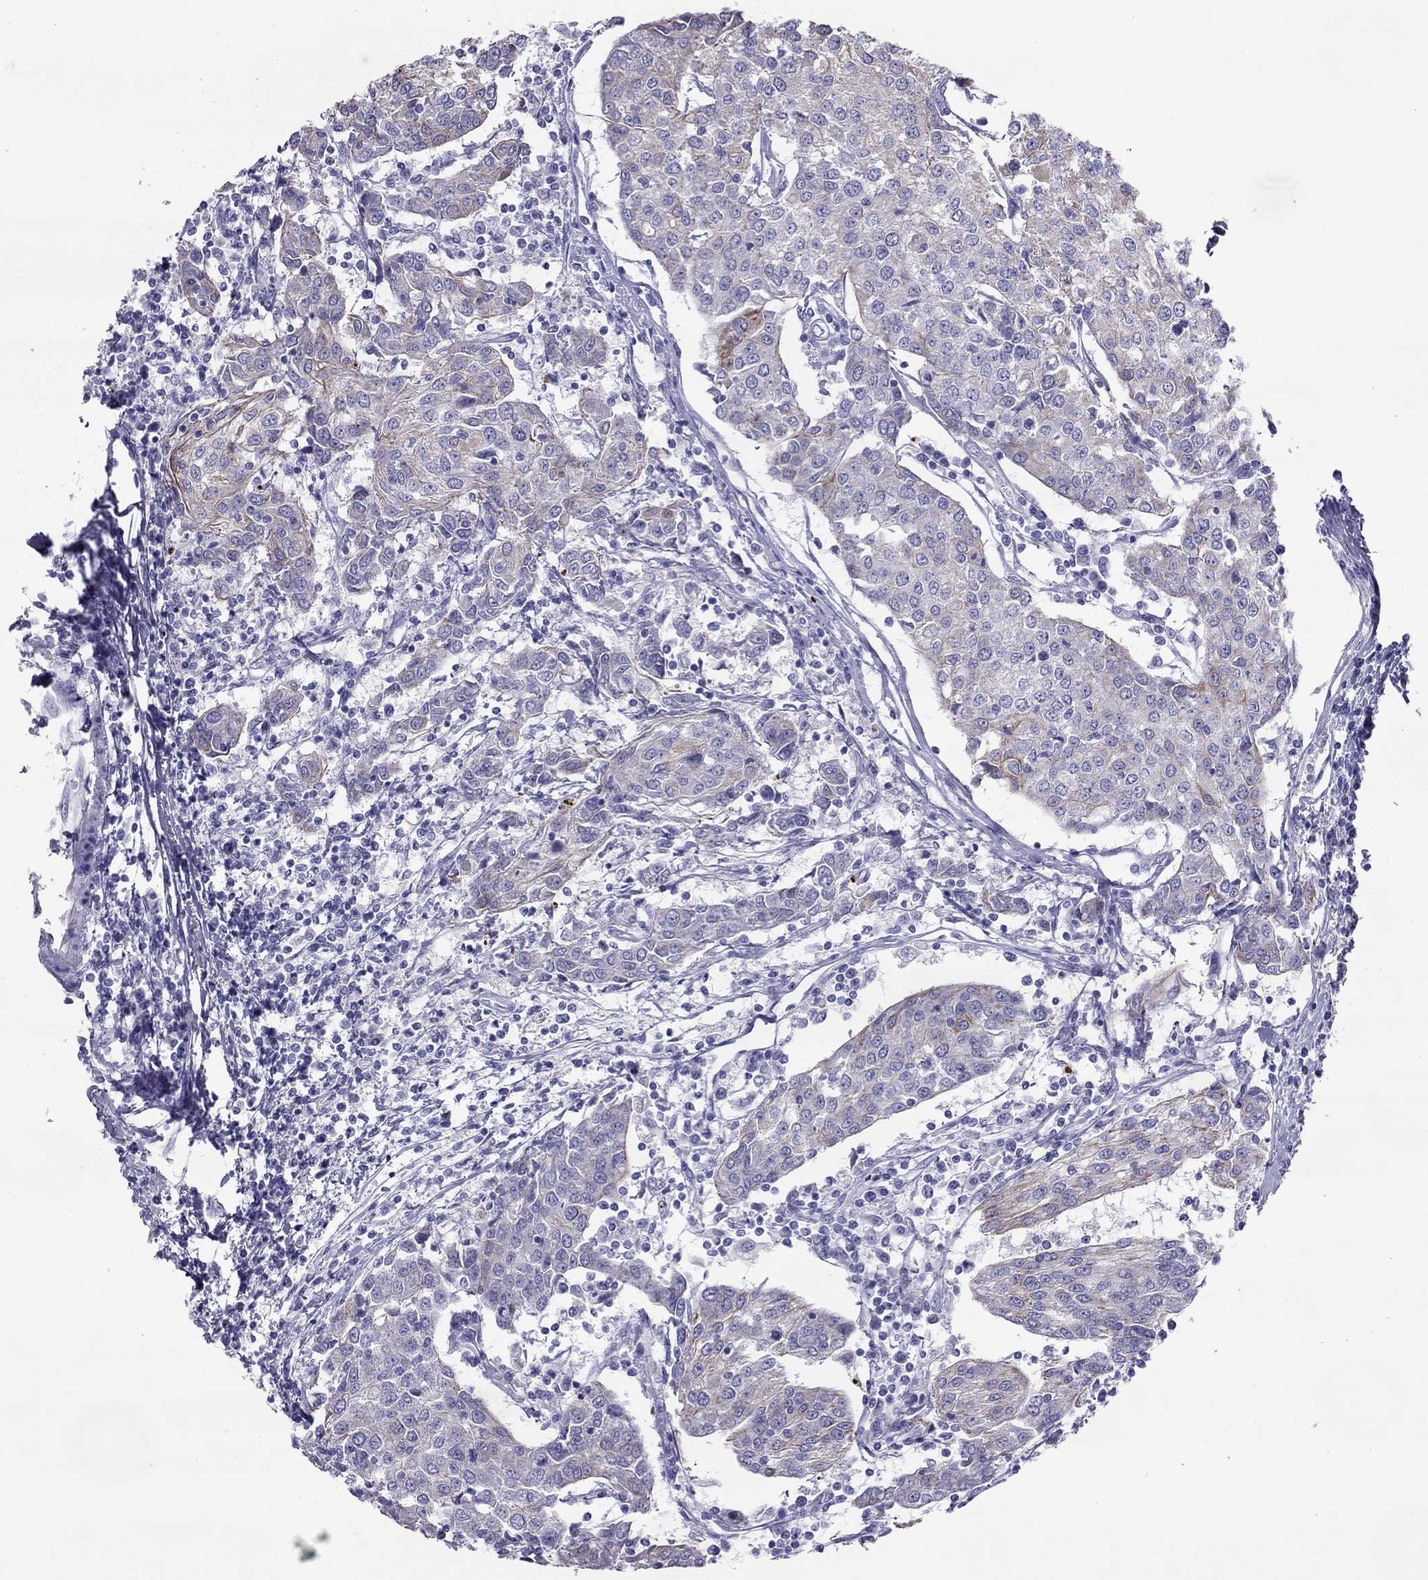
{"staining": {"intensity": "moderate", "quantity": "<25%", "location": "cytoplasmic/membranous"}, "tissue": "urothelial cancer", "cell_type": "Tumor cells", "image_type": "cancer", "snomed": [{"axis": "morphology", "description": "Urothelial carcinoma, High grade"}, {"axis": "topography", "description": "Urinary bladder"}], "caption": "Human high-grade urothelial carcinoma stained with a brown dye exhibits moderate cytoplasmic/membranous positive expression in about <25% of tumor cells.", "gene": "MAEL", "patient": {"sex": "female", "age": 85}}